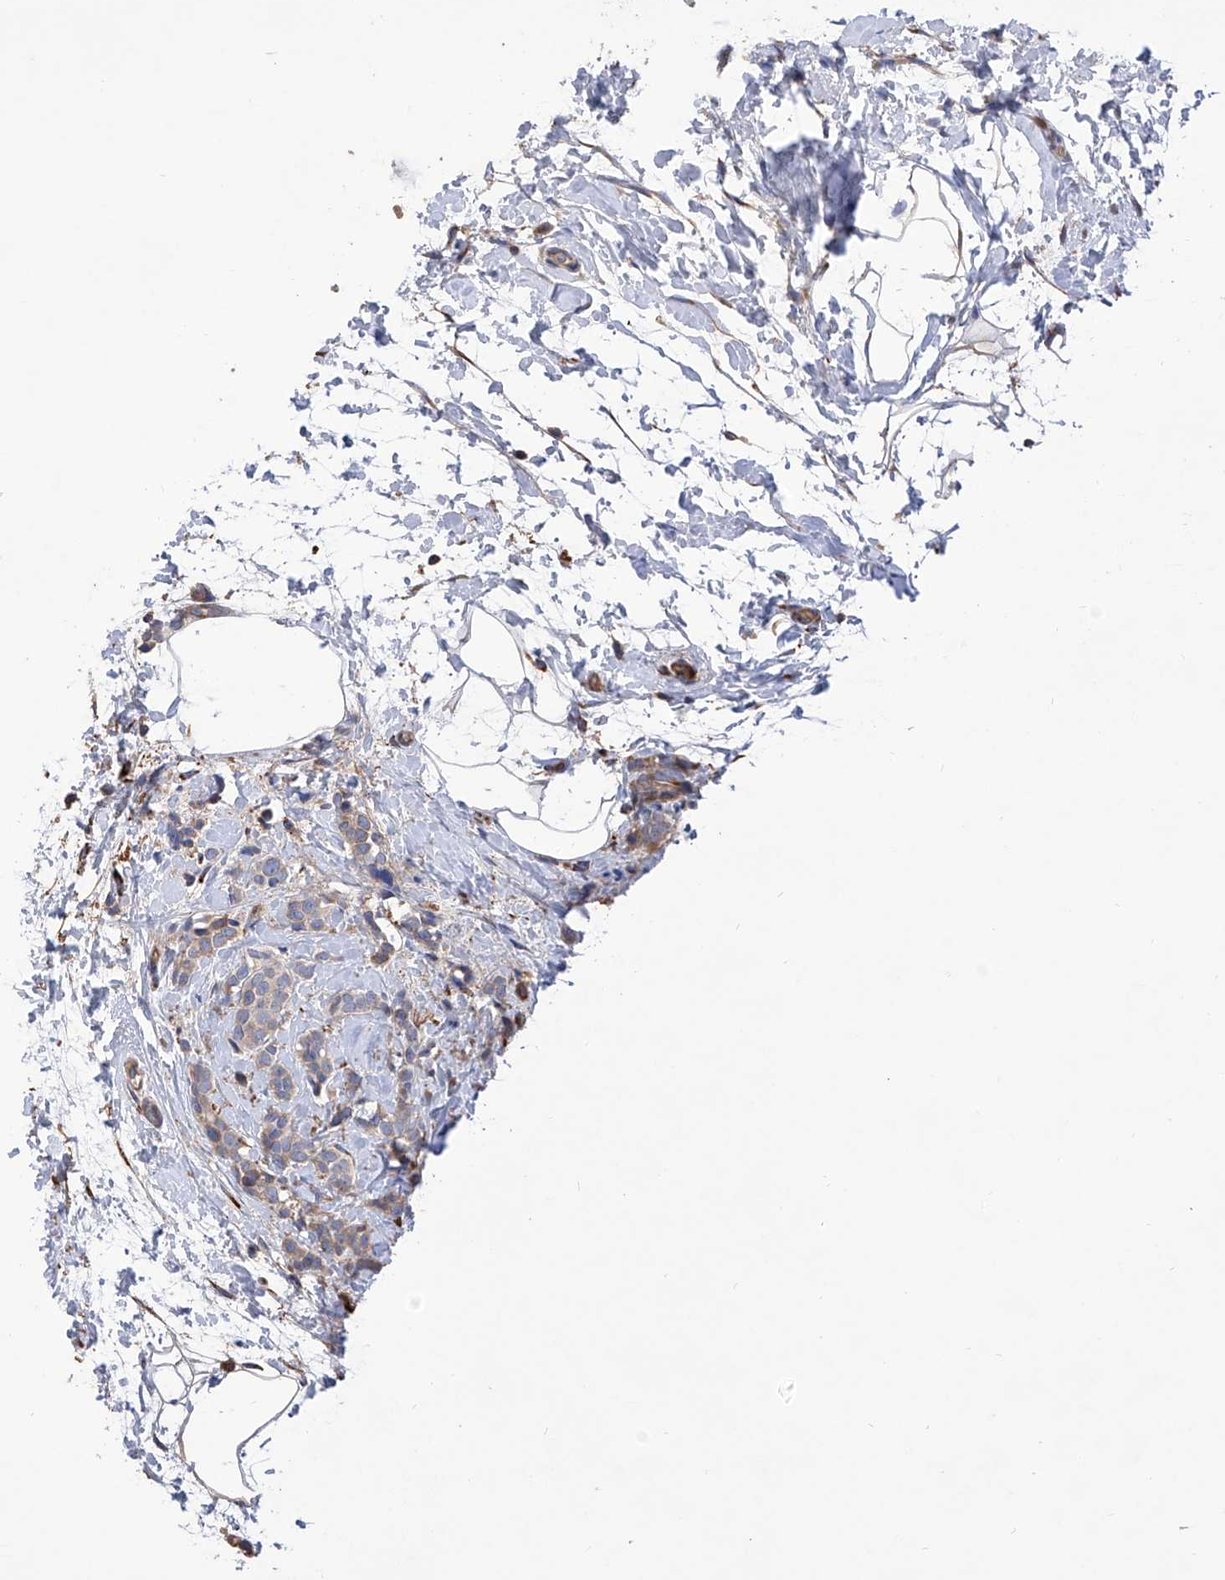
{"staining": {"intensity": "weak", "quantity": "25%-75%", "location": "cytoplasmic/membranous"}, "tissue": "breast cancer", "cell_type": "Tumor cells", "image_type": "cancer", "snomed": [{"axis": "morphology", "description": "Lobular carcinoma, in situ"}, {"axis": "morphology", "description": "Lobular carcinoma"}, {"axis": "topography", "description": "Breast"}], "caption": "Immunohistochemical staining of breast cancer (lobular carcinoma) reveals weak cytoplasmic/membranous protein positivity in approximately 25%-75% of tumor cells. (DAB IHC, brown staining for protein, blue staining for nuclei).", "gene": "INPP5B", "patient": {"sex": "female", "age": 41}}